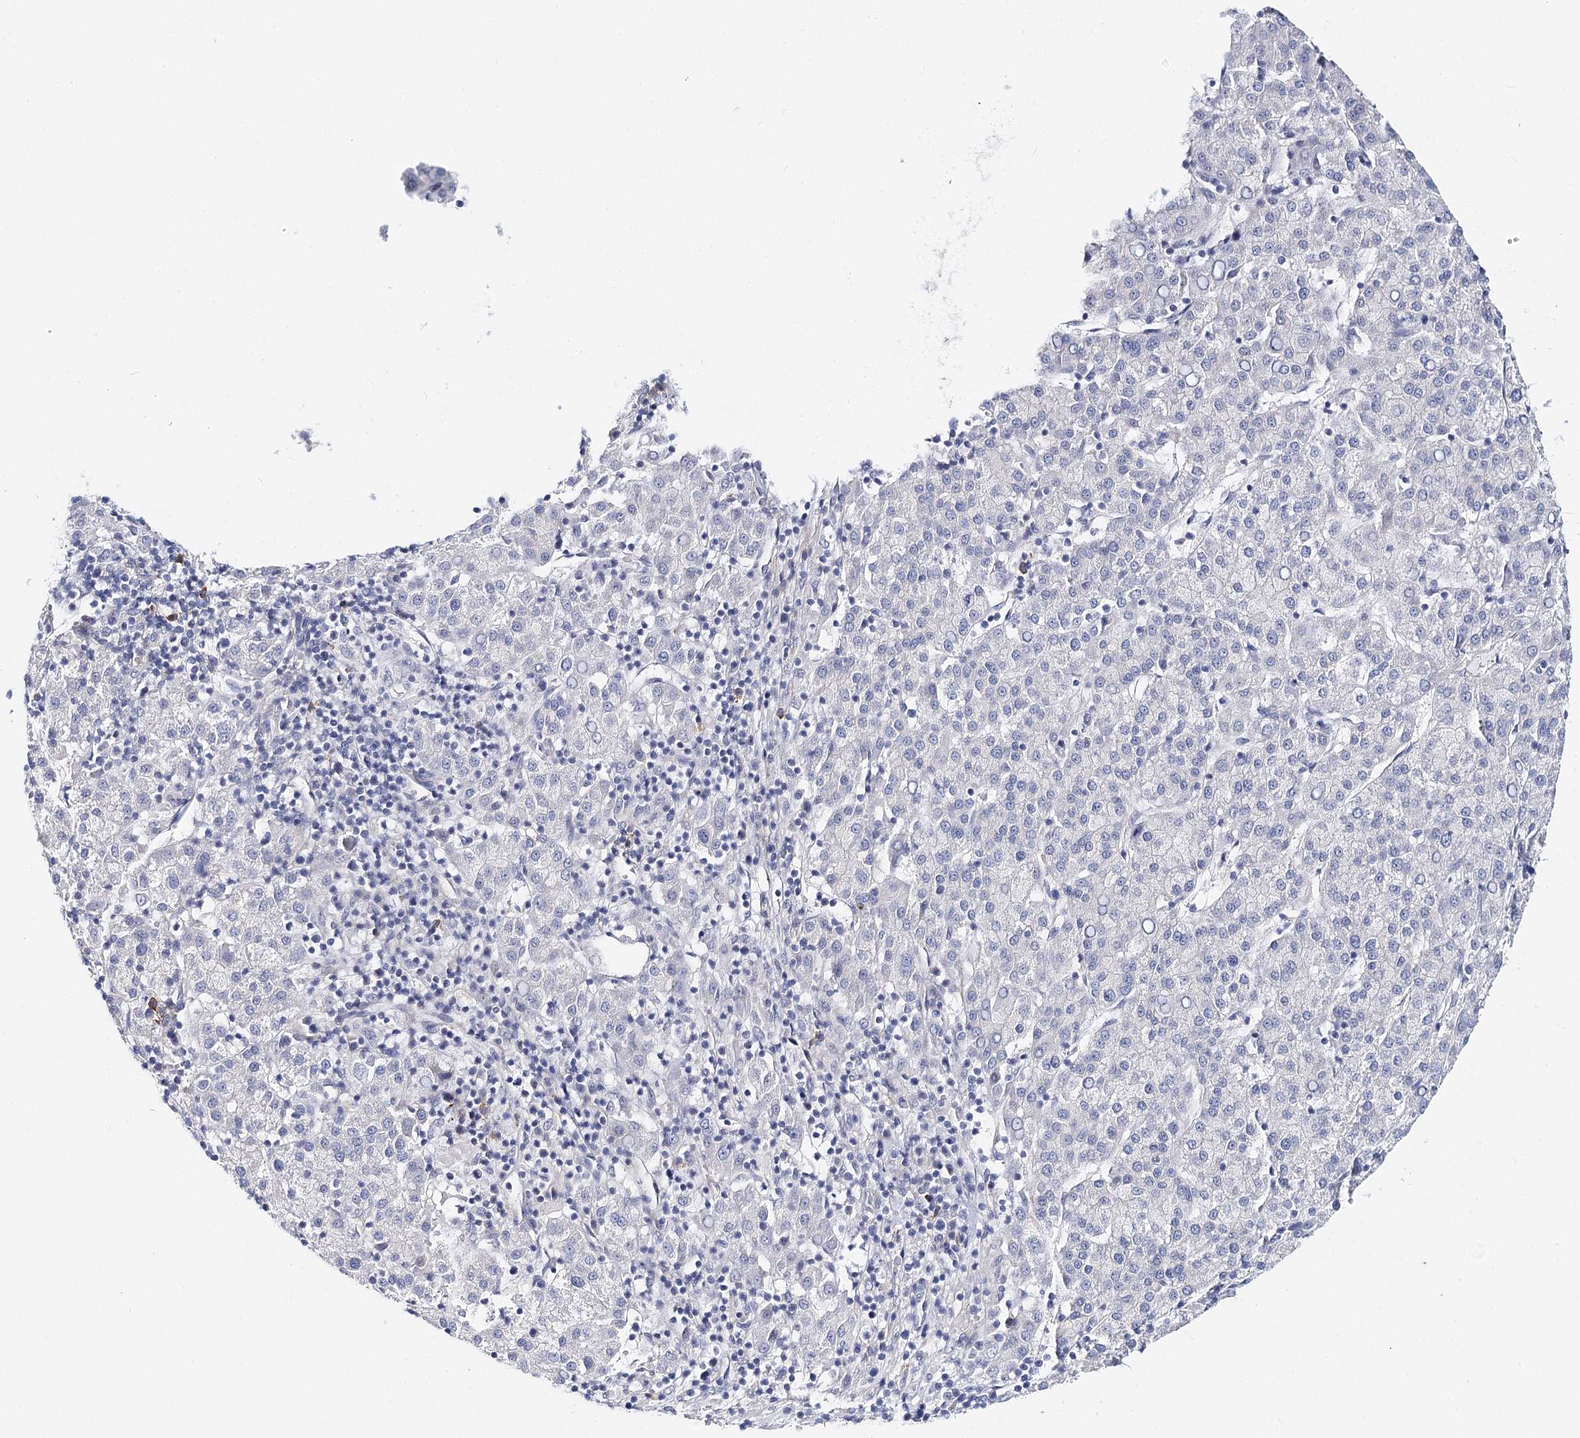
{"staining": {"intensity": "negative", "quantity": "none", "location": "none"}, "tissue": "liver cancer", "cell_type": "Tumor cells", "image_type": "cancer", "snomed": [{"axis": "morphology", "description": "Carcinoma, Hepatocellular, NOS"}, {"axis": "topography", "description": "Liver"}], "caption": "The image reveals no significant staining in tumor cells of liver hepatocellular carcinoma. (Brightfield microscopy of DAB (3,3'-diaminobenzidine) immunohistochemistry at high magnification).", "gene": "TEX12", "patient": {"sex": "female", "age": 58}}